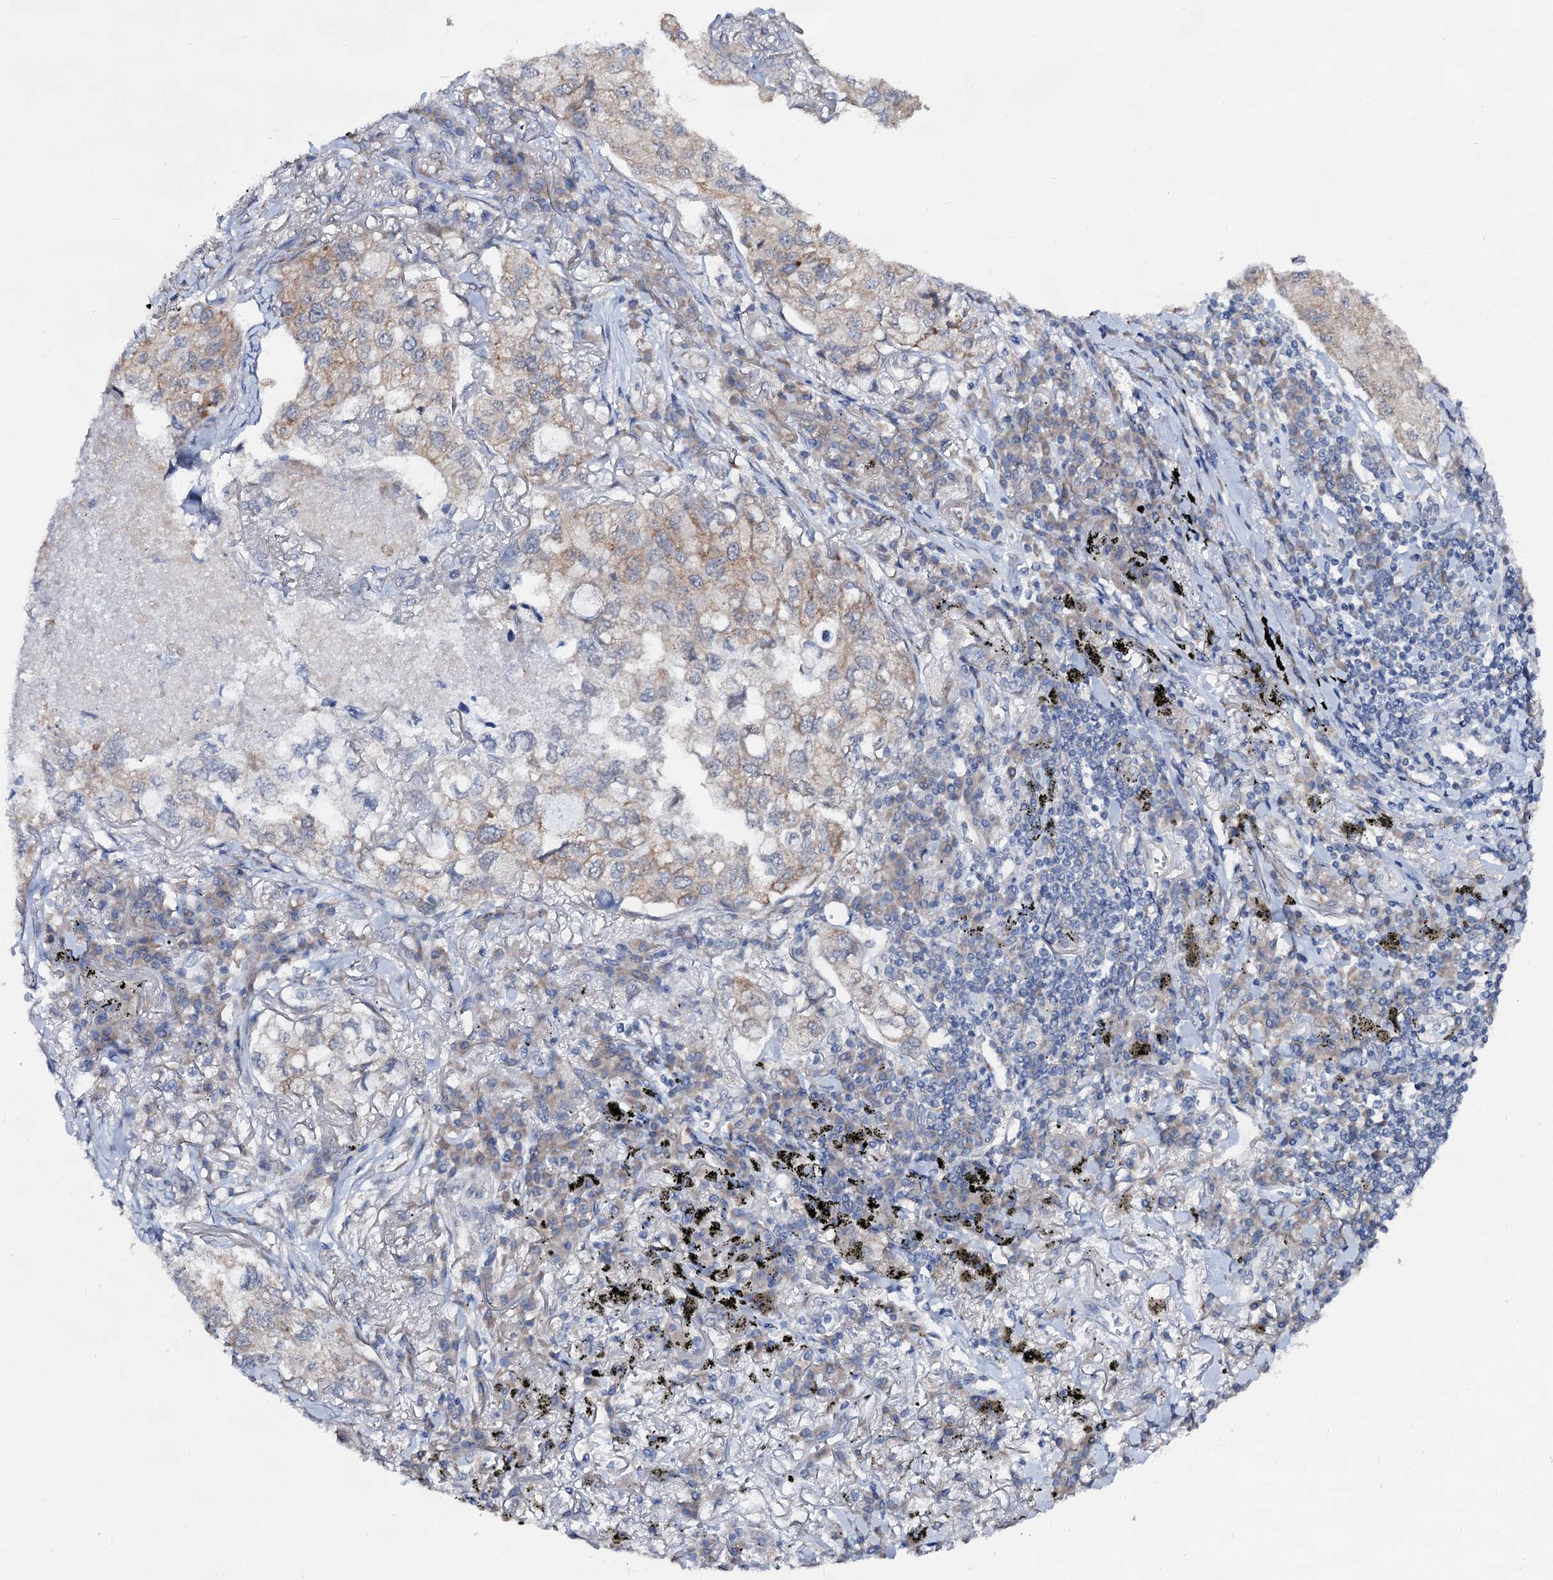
{"staining": {"intensity": "weak", "quantity": "<25%", "location": "cytoplasmic/membranous"}, "tissue": "lung cancer", "cell_type": "Tumor cells", "image_type": "cancer", "snomed": [{"axis": "morphology", "description": "Adenocarcinoma, NOS"}, {"axis": "topography", "description": "Lung"}], "caption": "Immunohistochemical staining of lung cancer (adenocarcinoma) shows no significant staining in tumor cells. (Brightfield microscopy of DAB immunohistochemistry (IHC) at high magnification).", "gene": "CAPRIN2", "patient": {"sex": "male", "age": 65}}